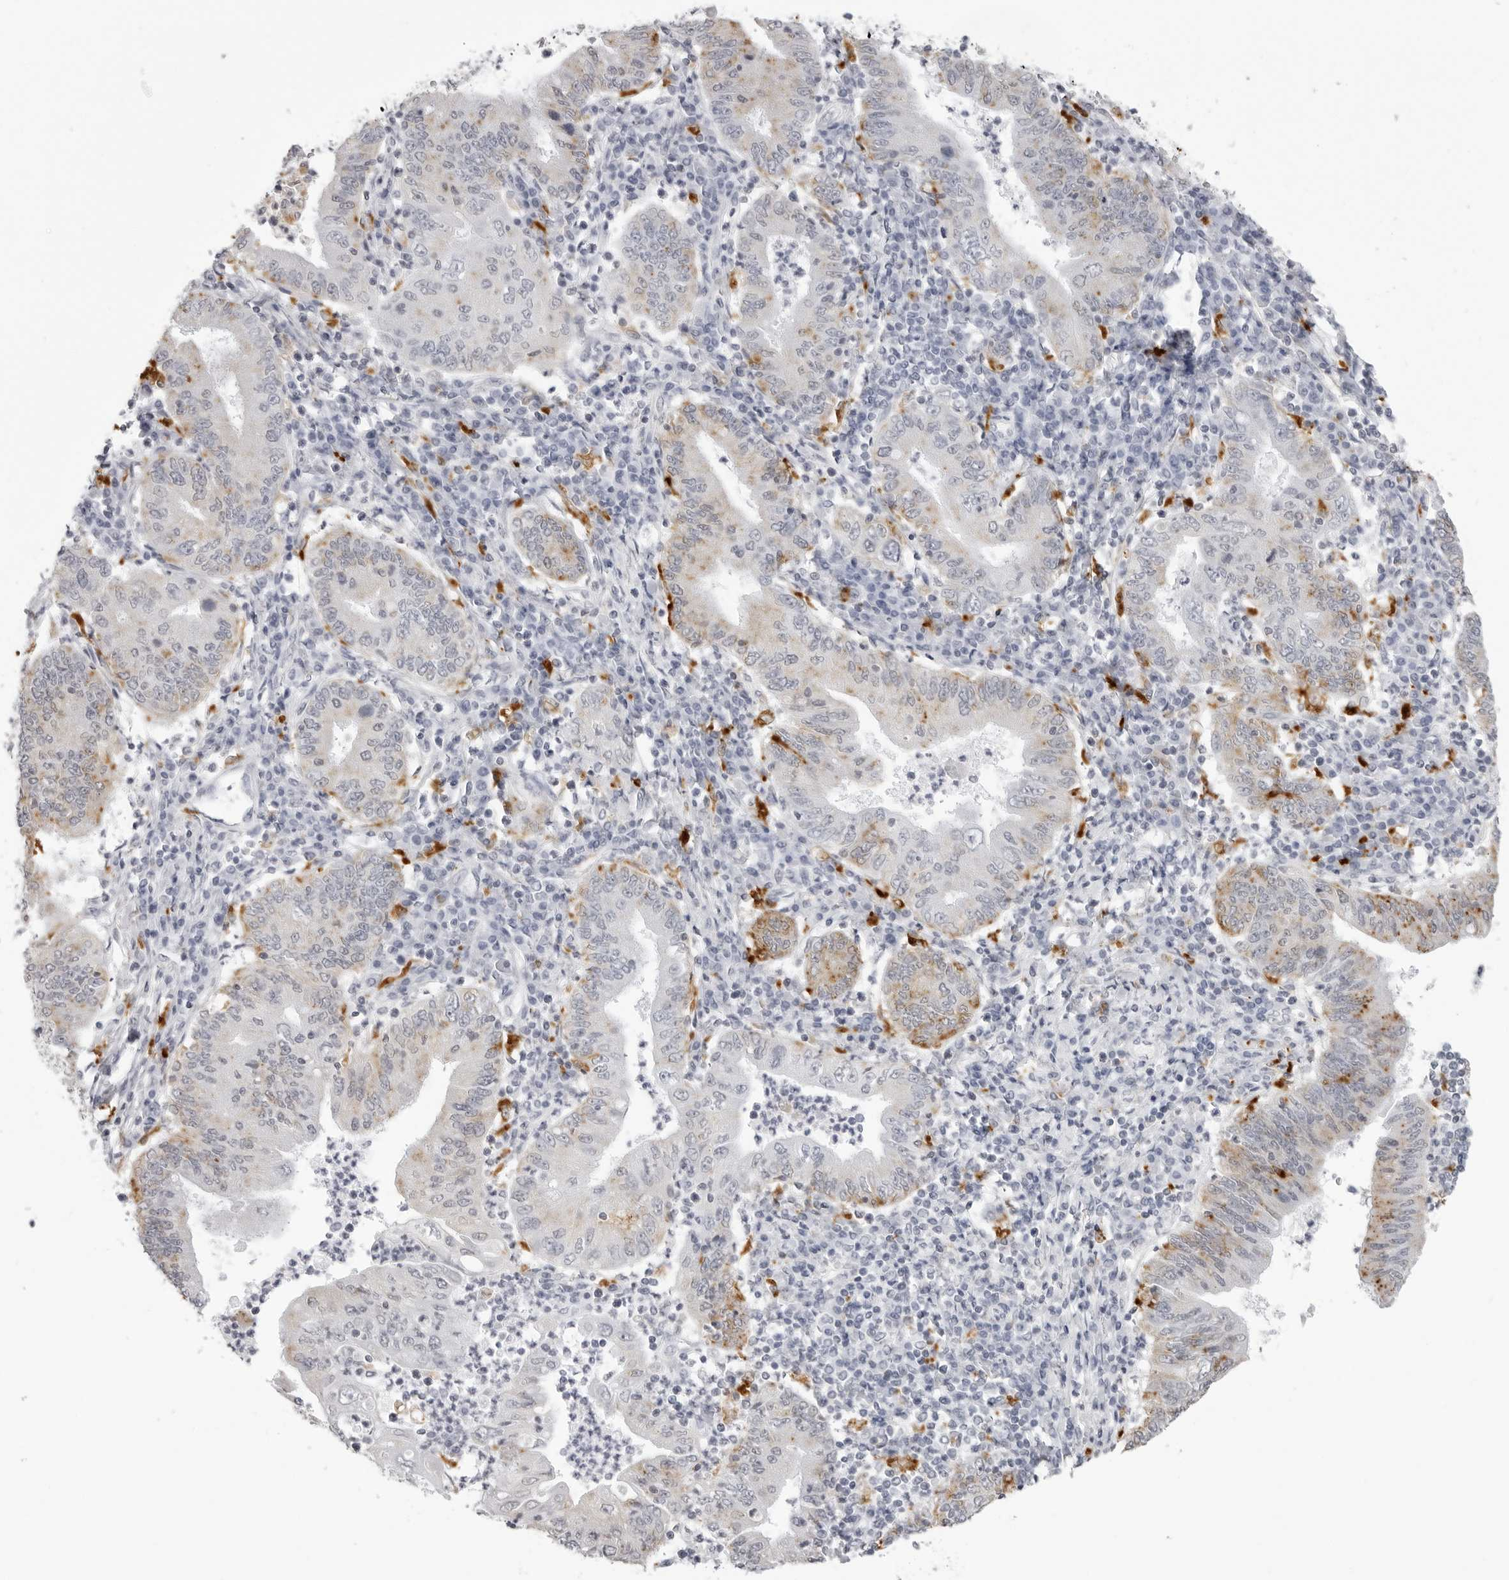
{"staining": {"intensity": "moderate", "quantity": "<25%", "location": "cytoplasmic/membranous"}, "tissue": "stomach cancer", "cell_type": "Tumor cells", "image_type": "cancer", "snomed": [{"axis": "morphology", "description": "Normal tissue, NOS"}, {"axis": "morphology", "description": "Adenocarcinoma, NOS"}, {"axis": "topography", "description": "Esophagus"}, {"axis": "topography", "description": "Stomach, upper"}, {"axis": "topography", "description": "Peripheral nerve tissue"}], "caption": "Protein expression analysis of adenocarcinoma (stomach) reveals moderate cytoplasmic/membranous positivity in approximately <25% of tumor cells.", "gene": "IL25", "patient": {"sex": "male", "age": 62}}